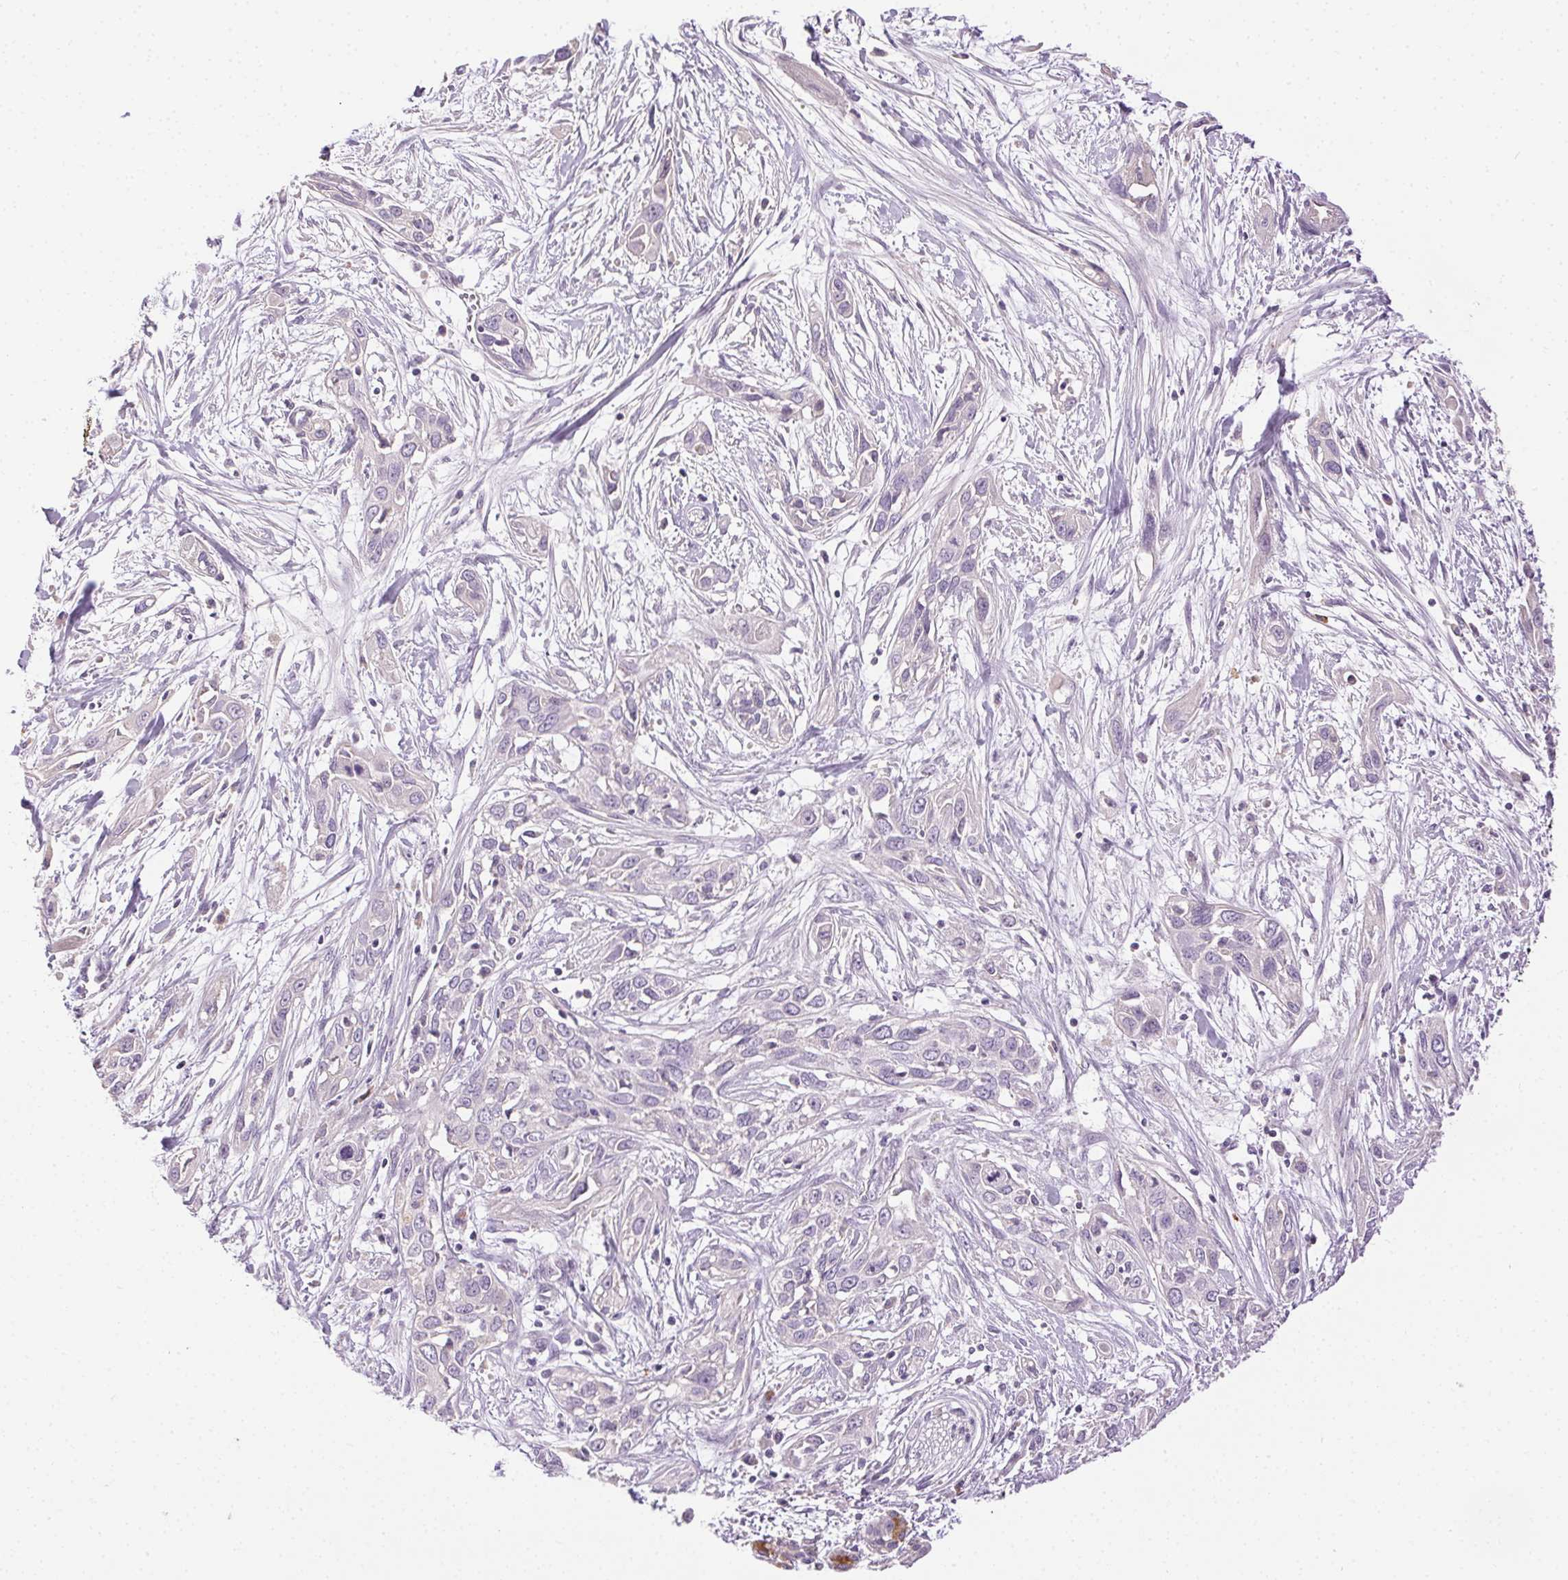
{"staining": {"intensity": "negative", "quantity": "none", "location": "none"}, "tissue": "pancreatic cancer", "cell_type": "Tumor cells", "image_type": "cancer", "snomed": [{"axis": "morphology", "description": "Adenocarcinoma, NOS"}, {"axis": "topography", "description": "Pancreas"}], "caption": "DAB immunohistochemical staining of pancreatic cancer displays no significant staining in tumor cells.", "gene": "BPIFB2", "patient": {"sex": "female", "age": 55}}